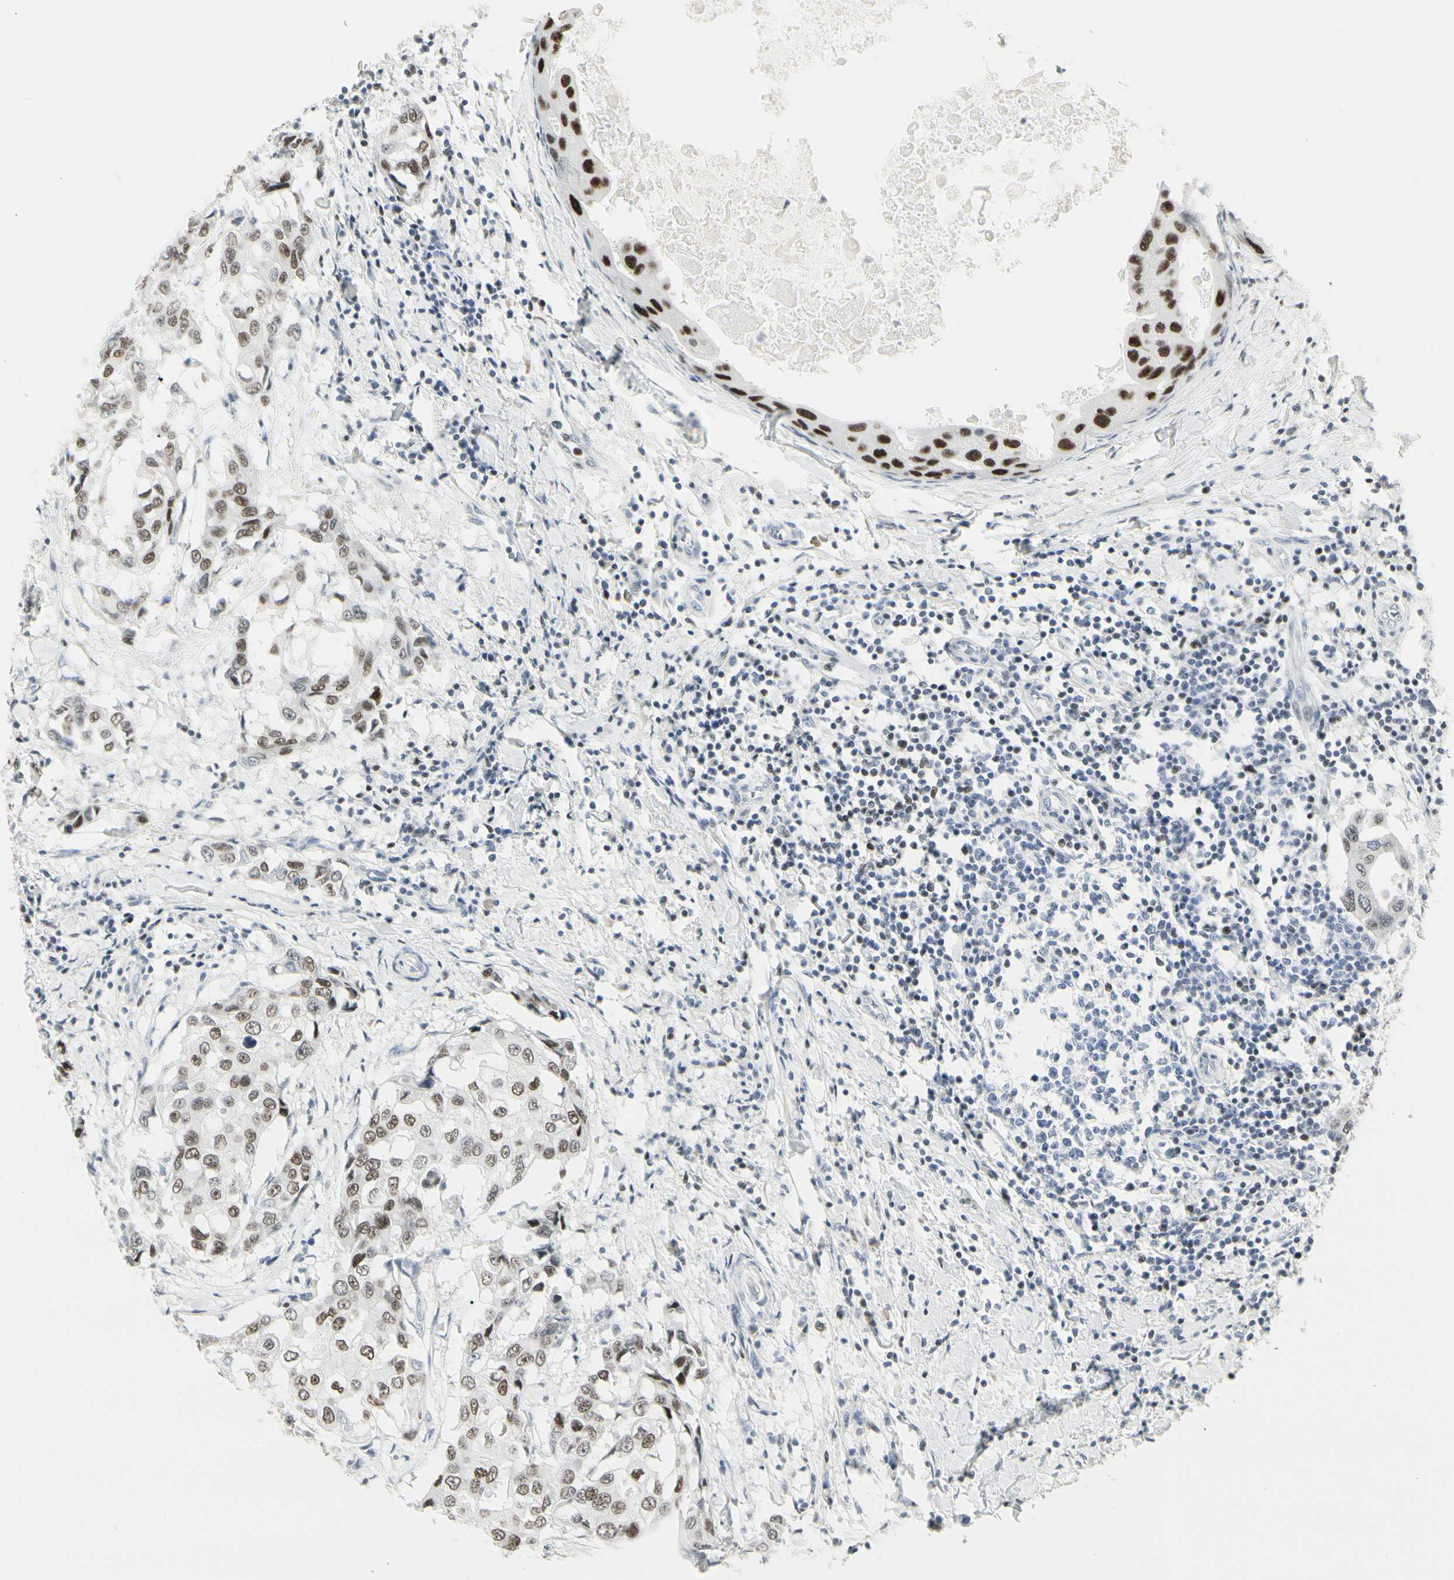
{"staining": {"intensity": "moderate", "quantity": ">75%", "location": "nuclear"}, "tissue": "breast cancer", "cell_type": "Tumor cells", "image_type": "cancer", "snomed": [{"axis": "morphology", "description": "Duct carcinoma"}, {"axis": "topography", "description": "Breast"}], "caption": "Brown immunohistochemical staining in breast cancer reveals moderate nuclear expression in about >75% of tumor cells.", "gene": "ZBTB7B", "patient": {"sex": "female", "age": 27}}